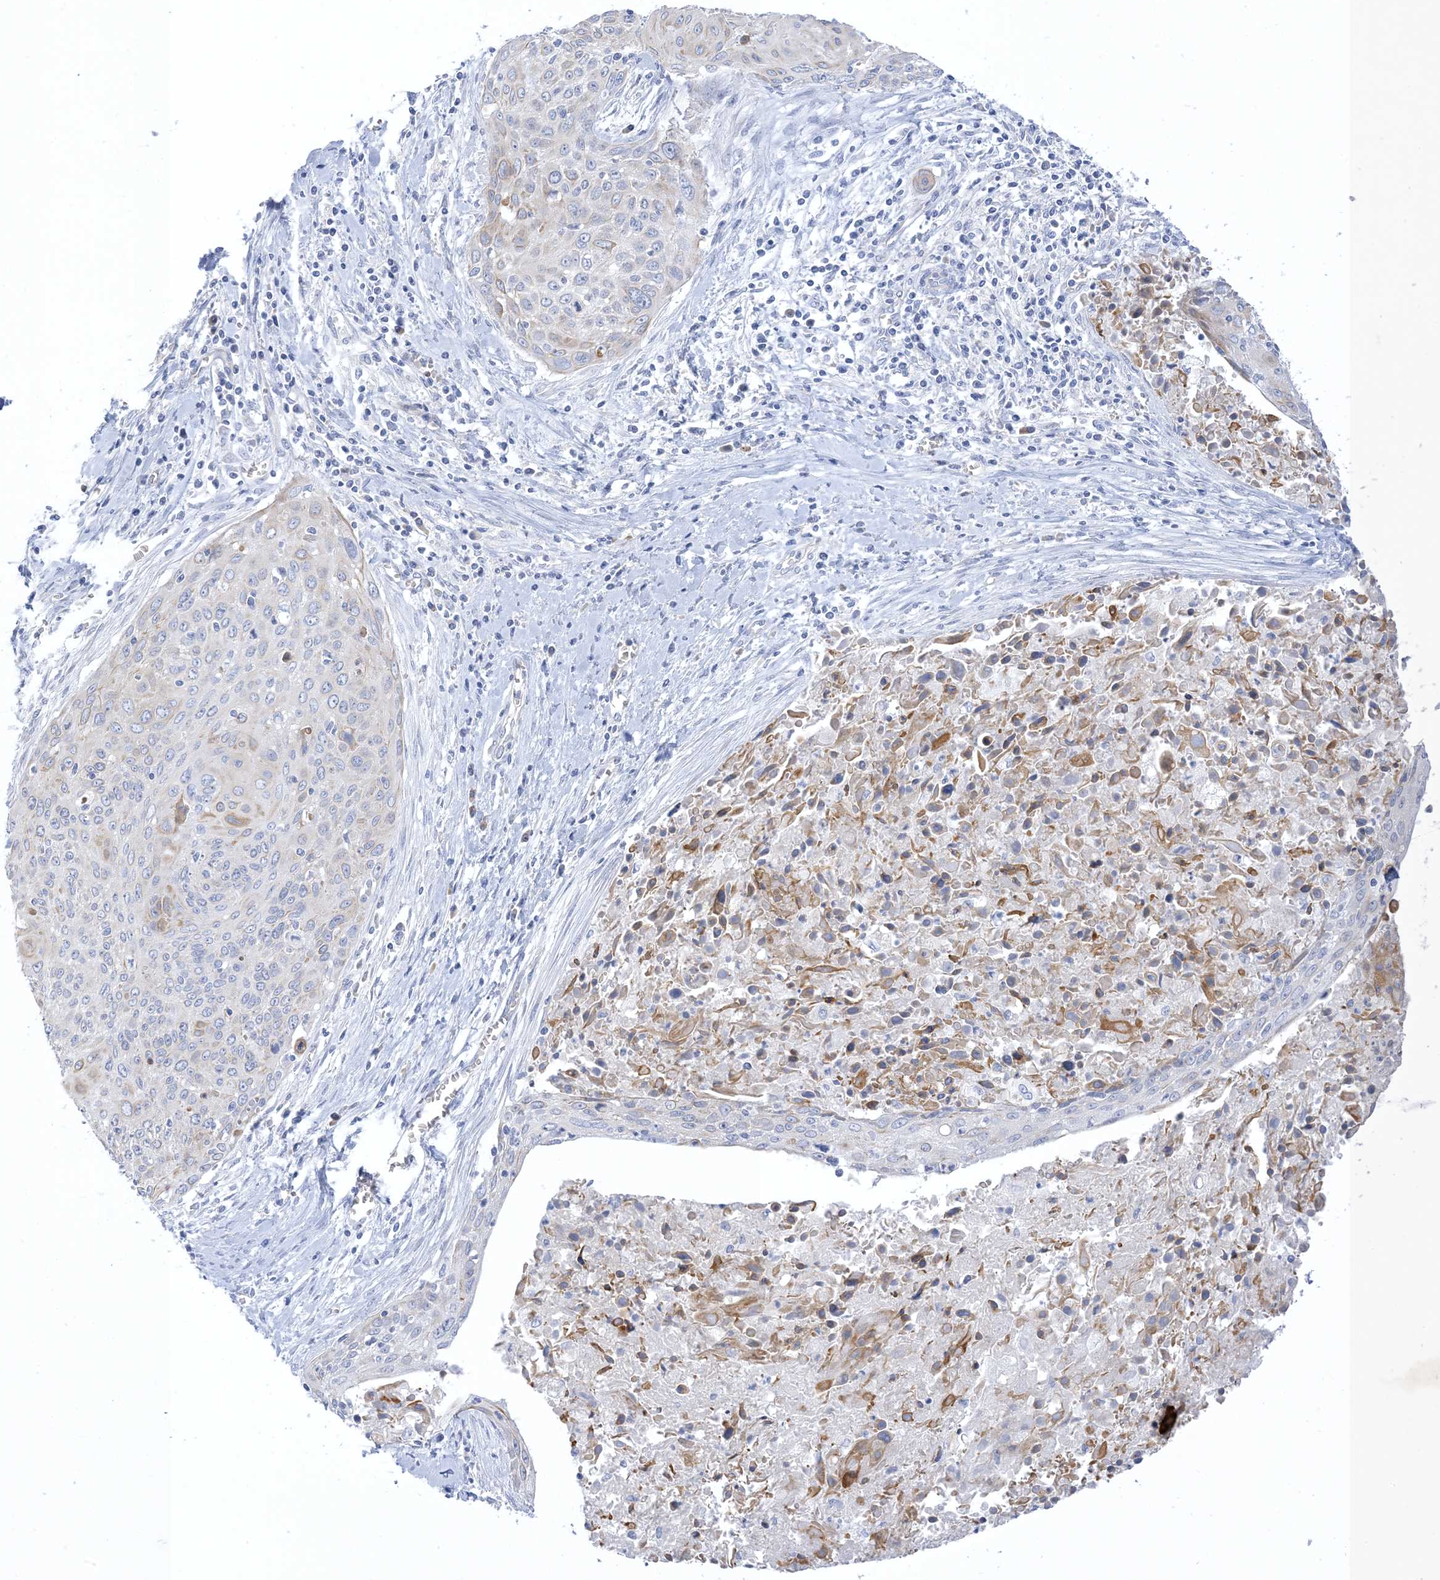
{"staining": {"intensity": "negative", "quantity": "none", "location": "none"}, "tissue": "cervical cancer", "cell_type": "Tumor cells", "image_type": "cancer", "snomed": [{"axis": "morphology", "description": "Squamous cell carcinoma, NOS"}, {"axis": "topography", "description": "Cervix"}], "caption": "Human cervical squamous cell carcinoma stained for a protein using IHC reveals no staining in tumor cells.", "gene": "XIRP2", "patient": {"sex": "female", "age": 55}}